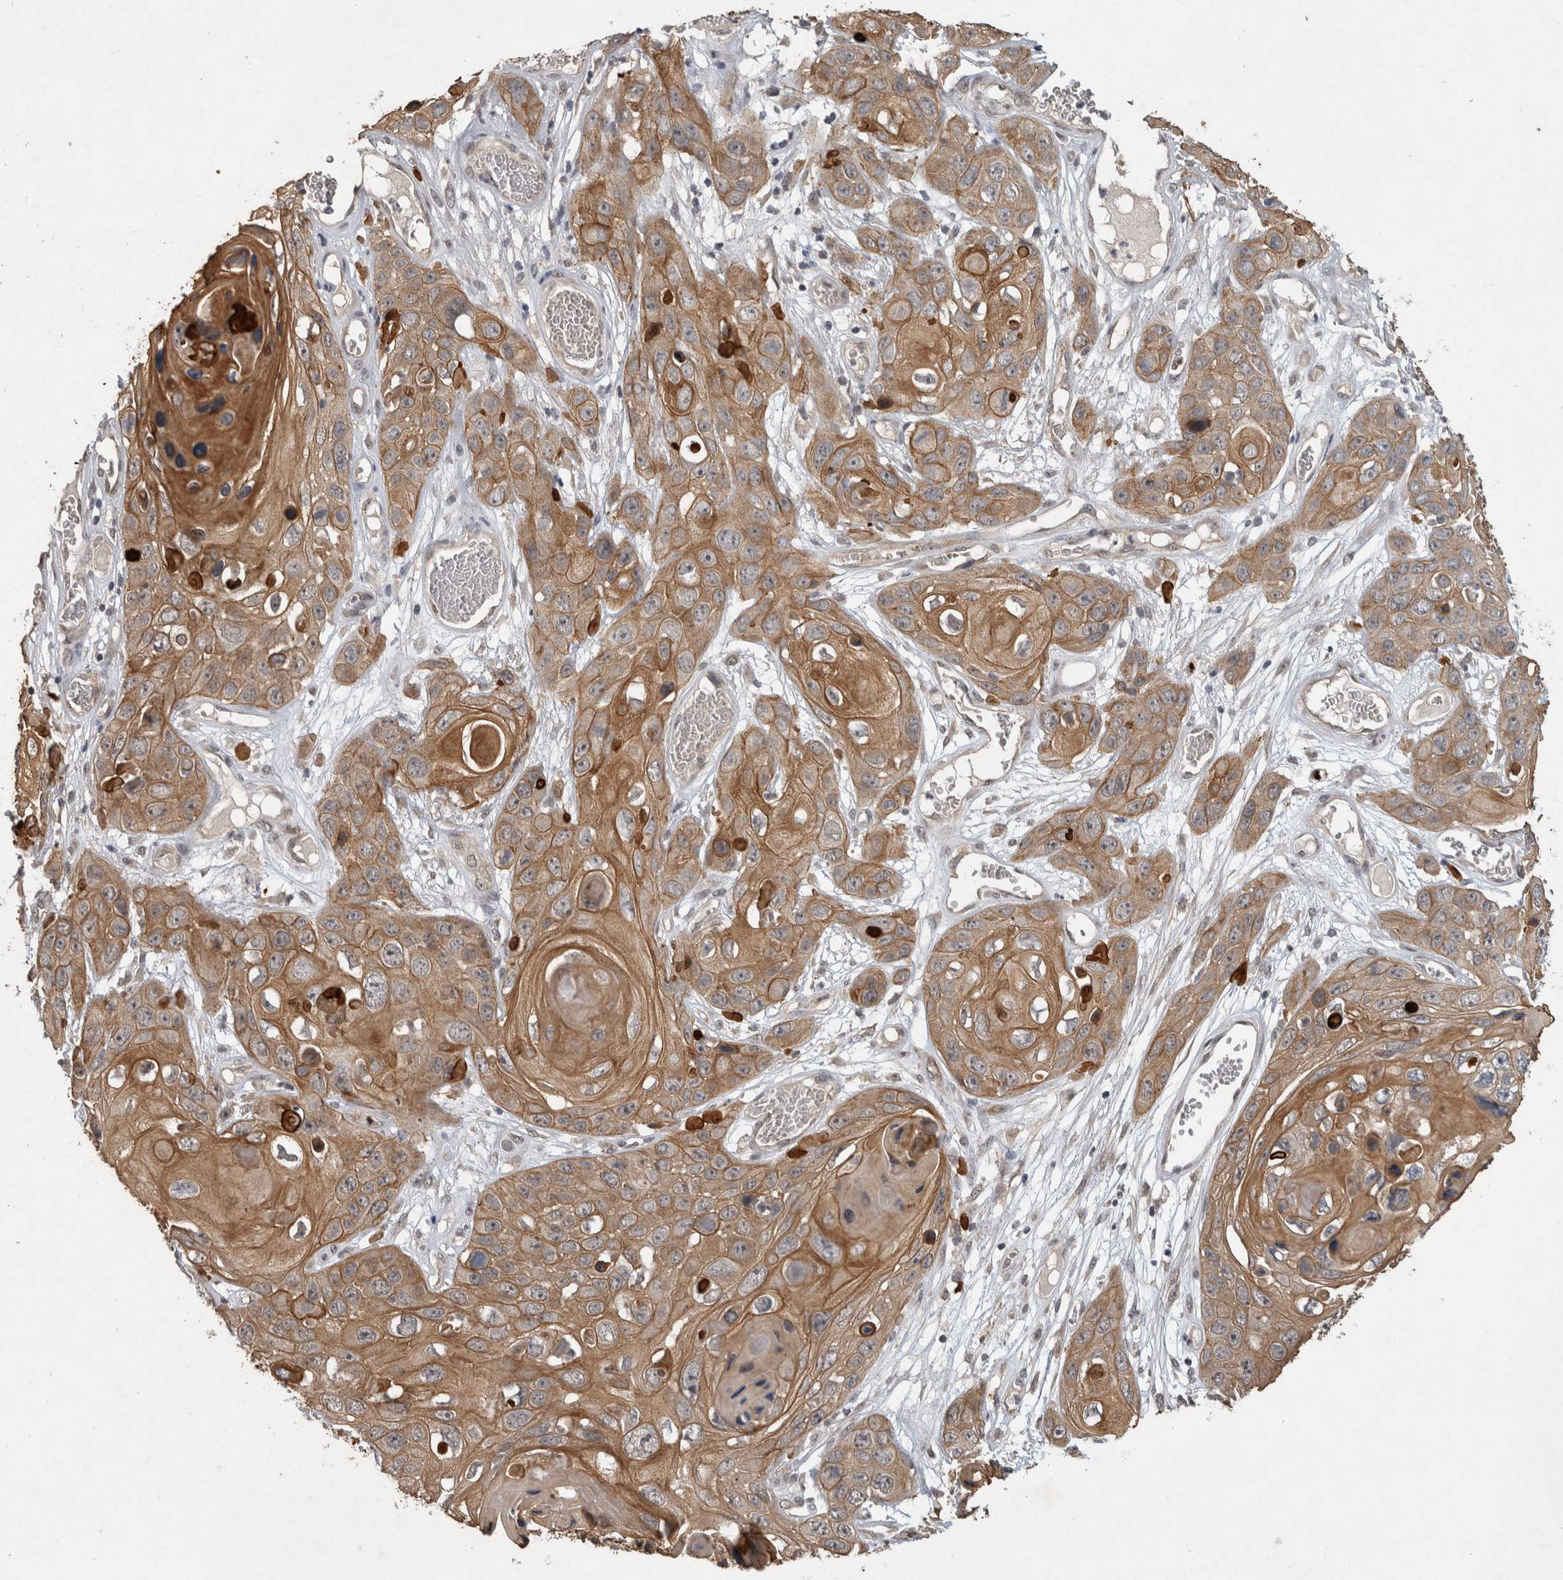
{"staining": {"intensity": "moderate", "quantity": ">75%", "location": "cytoplasmic/membranous"}, "tissue": "skin cancer", "cell_type": "Tumor cells", "image_type": "cancer", "snomed": [{"axis": "morphology", "description": "Squamous cell carcinoma, NOS"}, {"axis": "topography", "description": "Skin"}], "caption": "Tumor cells reveal moderate cytoplasmic/membranous expression in about >75% of cells in skin cancer.", "gene": "RHPN1", "patient": {"sex": "male", "age": 55}}